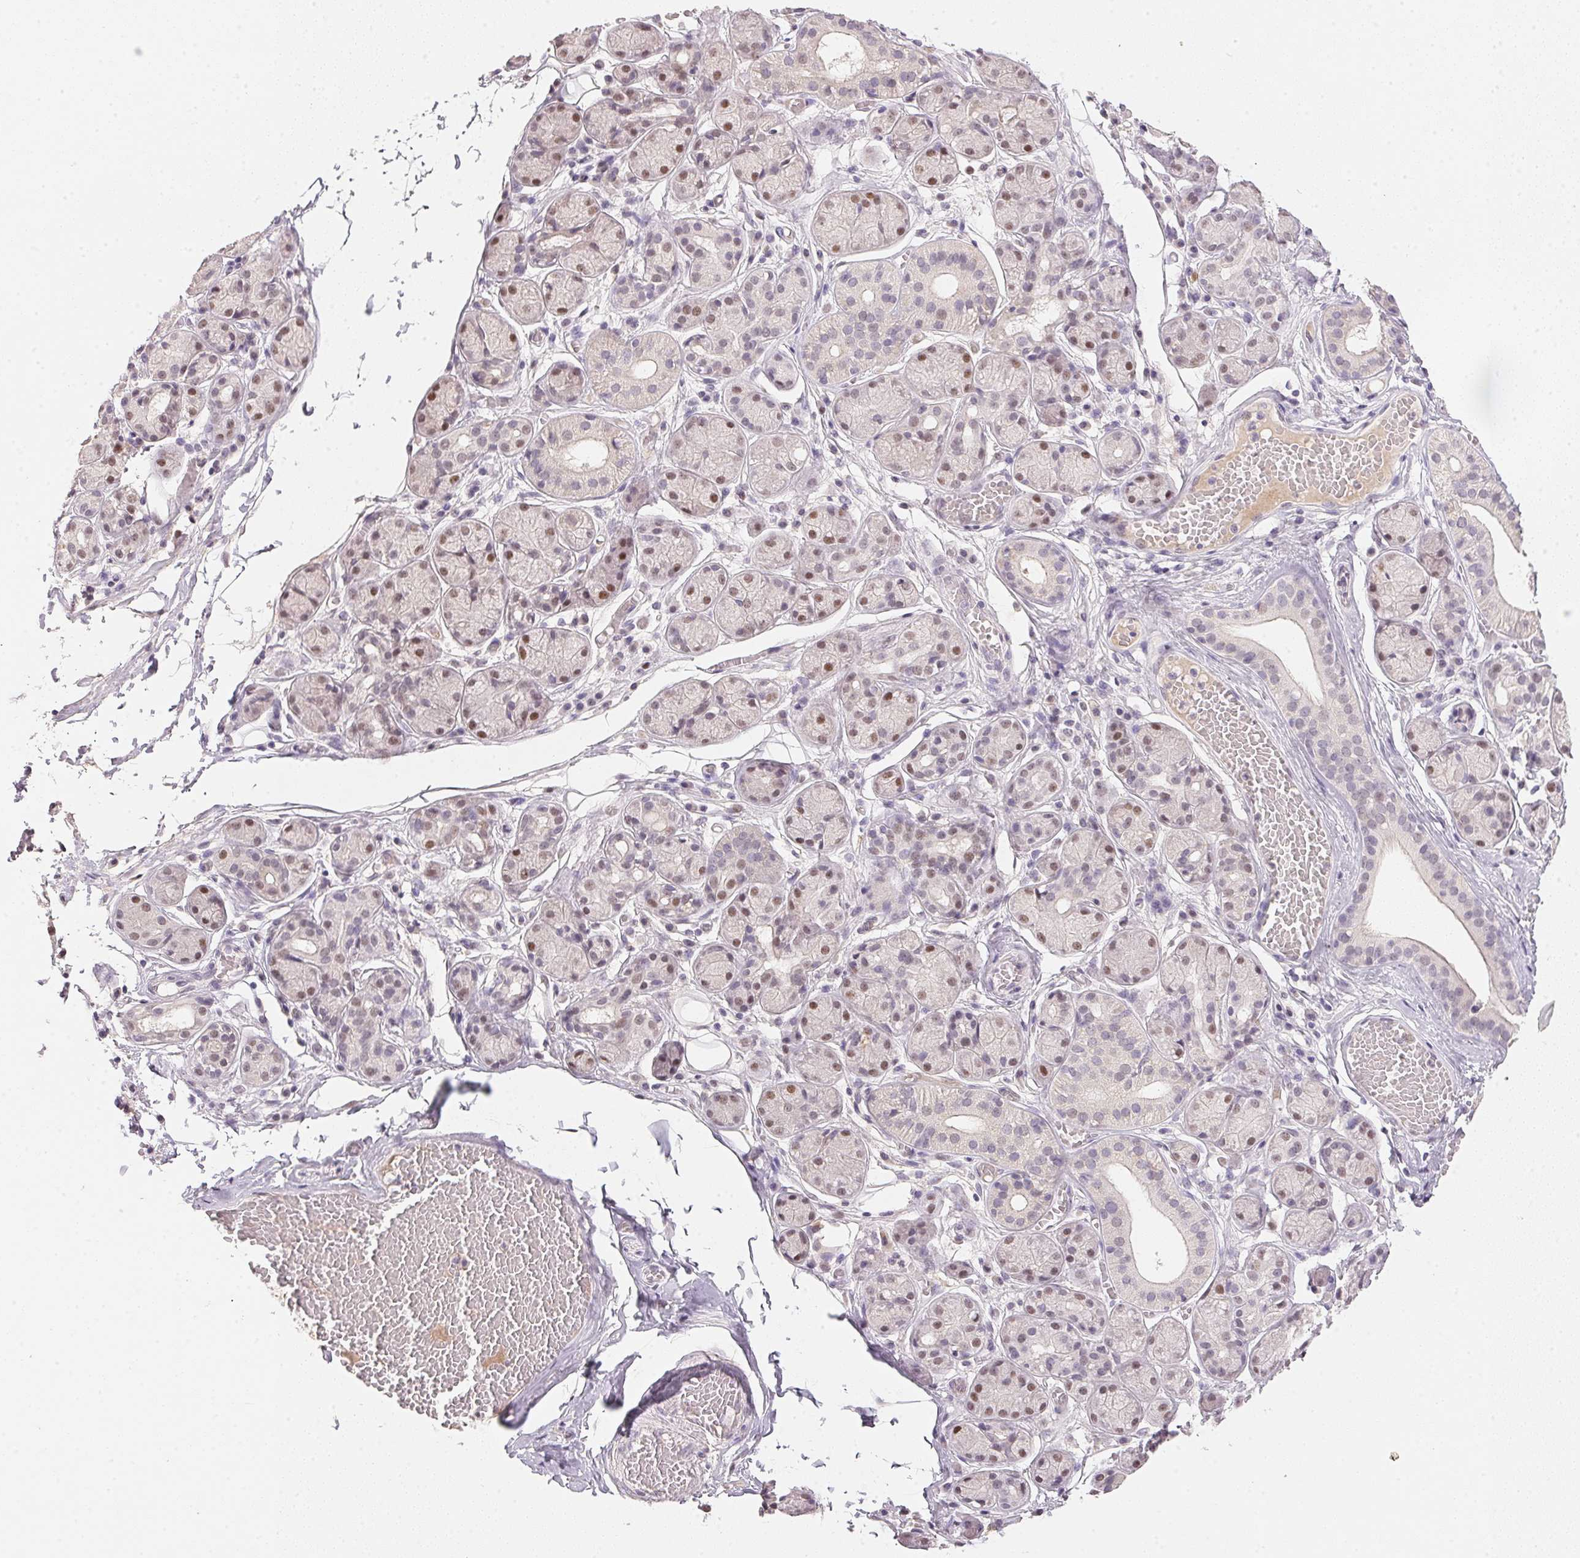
{"staining": {"intensity": "weak", "quantity": "<25%", "location": "nuclear"}, "tissue": "salivary gland", "cell_type": "Glandular cells", "image_type": "normal", "snomed": [{"axis": "morphology", "description": "Normal tissue, NOS"}, {"axis": "topography", "description": "Salivary gland"}, {"axis": "topography", "description": "Peripheral nerve tissue"}], "caption": "High magnification brightfield microscopy of unremarkable salivary gland stained with DAB (brown) and counterstained with hematoxylin (blue): glandular cells show no significant positivity. (DAB IHC with hematoxylin counter stain).", "gene": "POLR3G", "patient": {"sex": "male", "age": 71}}